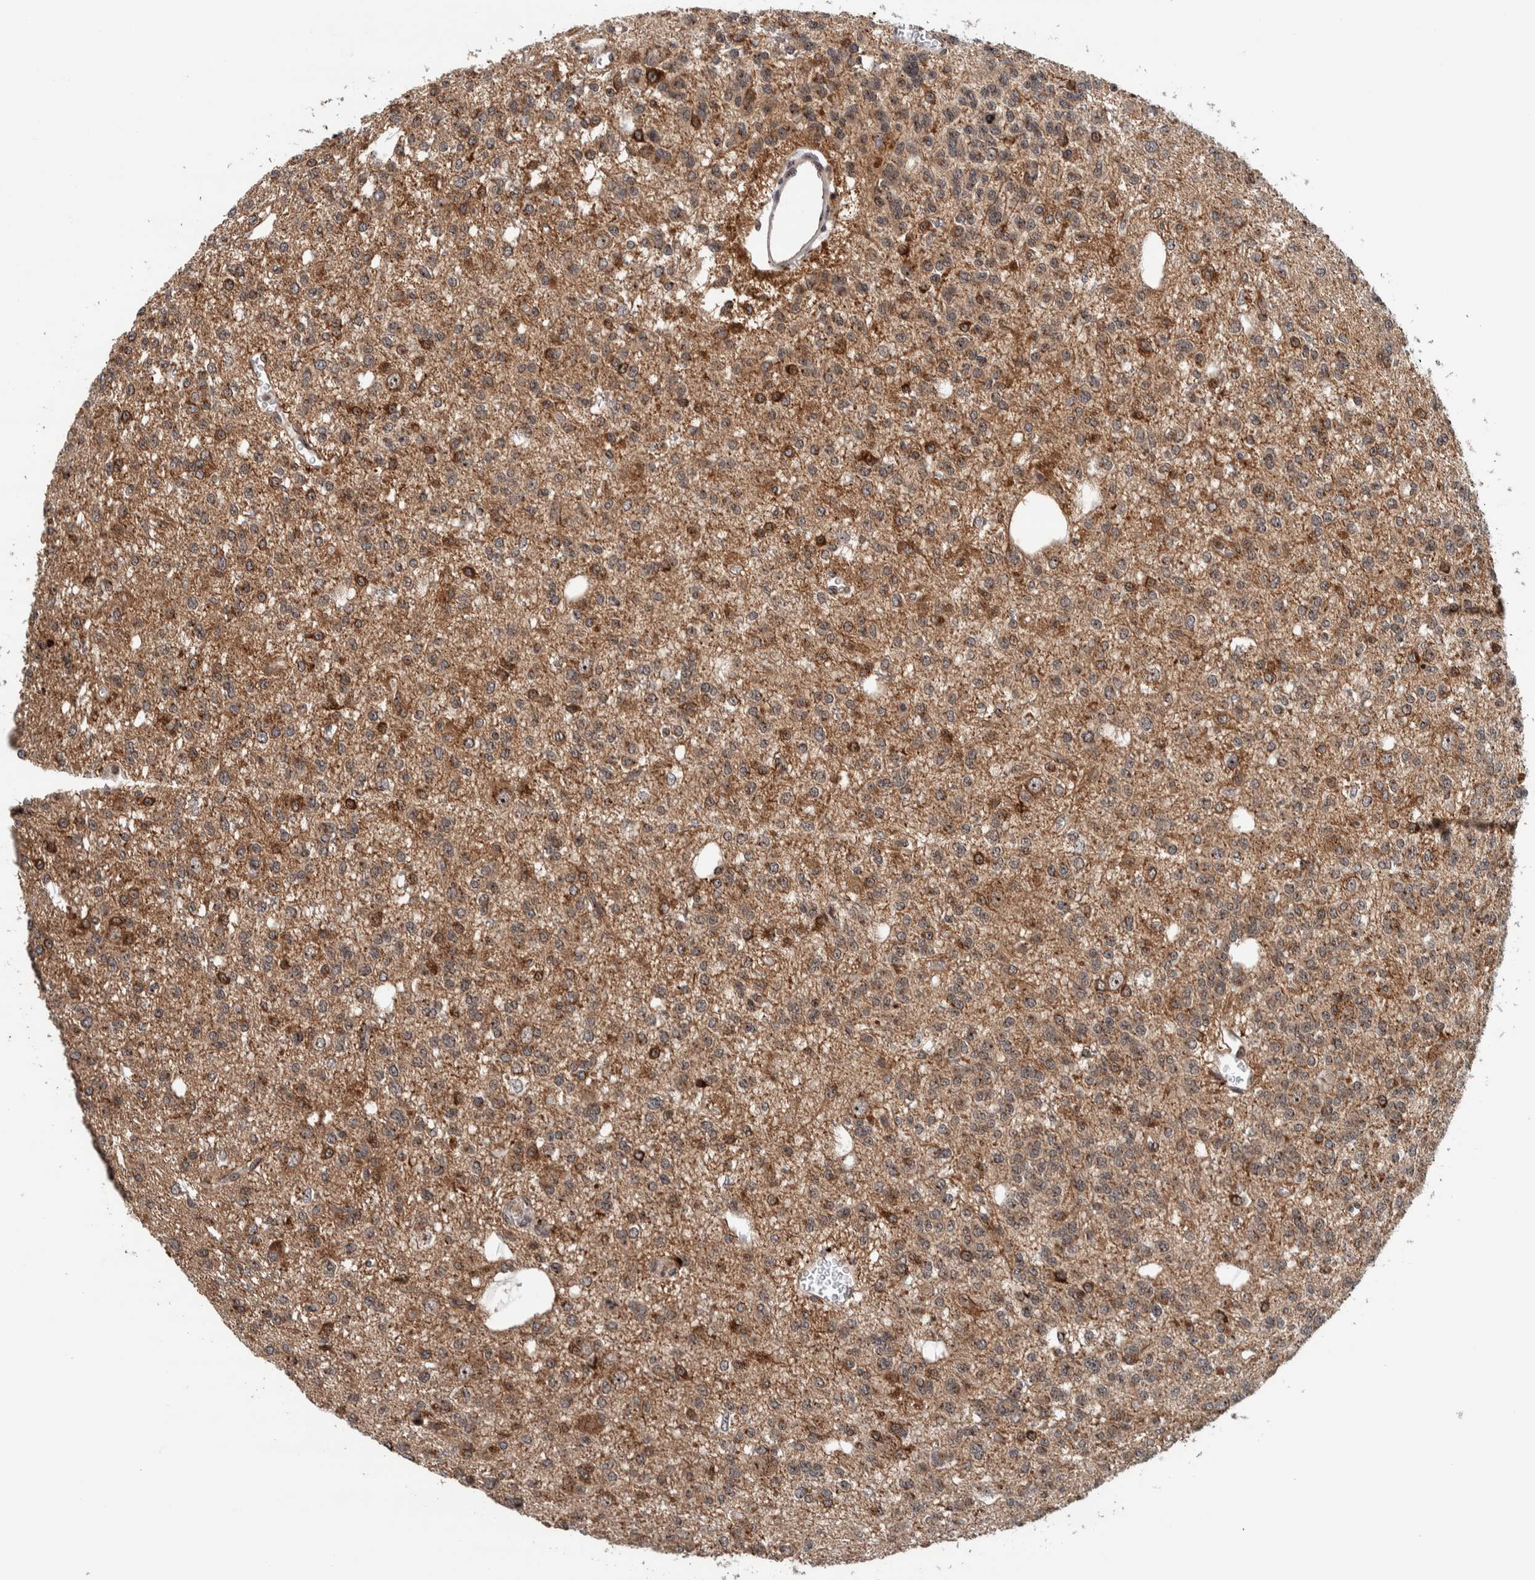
{"staining": {"intensity": "strong", "quantity": "<25%", "location": "cytoplasmic/membranous"}, "tissue": "glioma", "cell_type": "Tumor cells", "image_type": "cancer", "snomed": [{"axis": "morphology", "description": "Glioma, malignant, Low grade"}, {"axis": "topography", "description": "Brain"}], "caption": "Immunohistochemistry (DAB (3,3'-diaminobenzidine)) staining of glioma demonstrates strong cytoplasmic/membranous protein positivity in approximately <25% of tumor cells.", "gene": "CCDC182", "patient": {"sex": "male", "age": 38}}